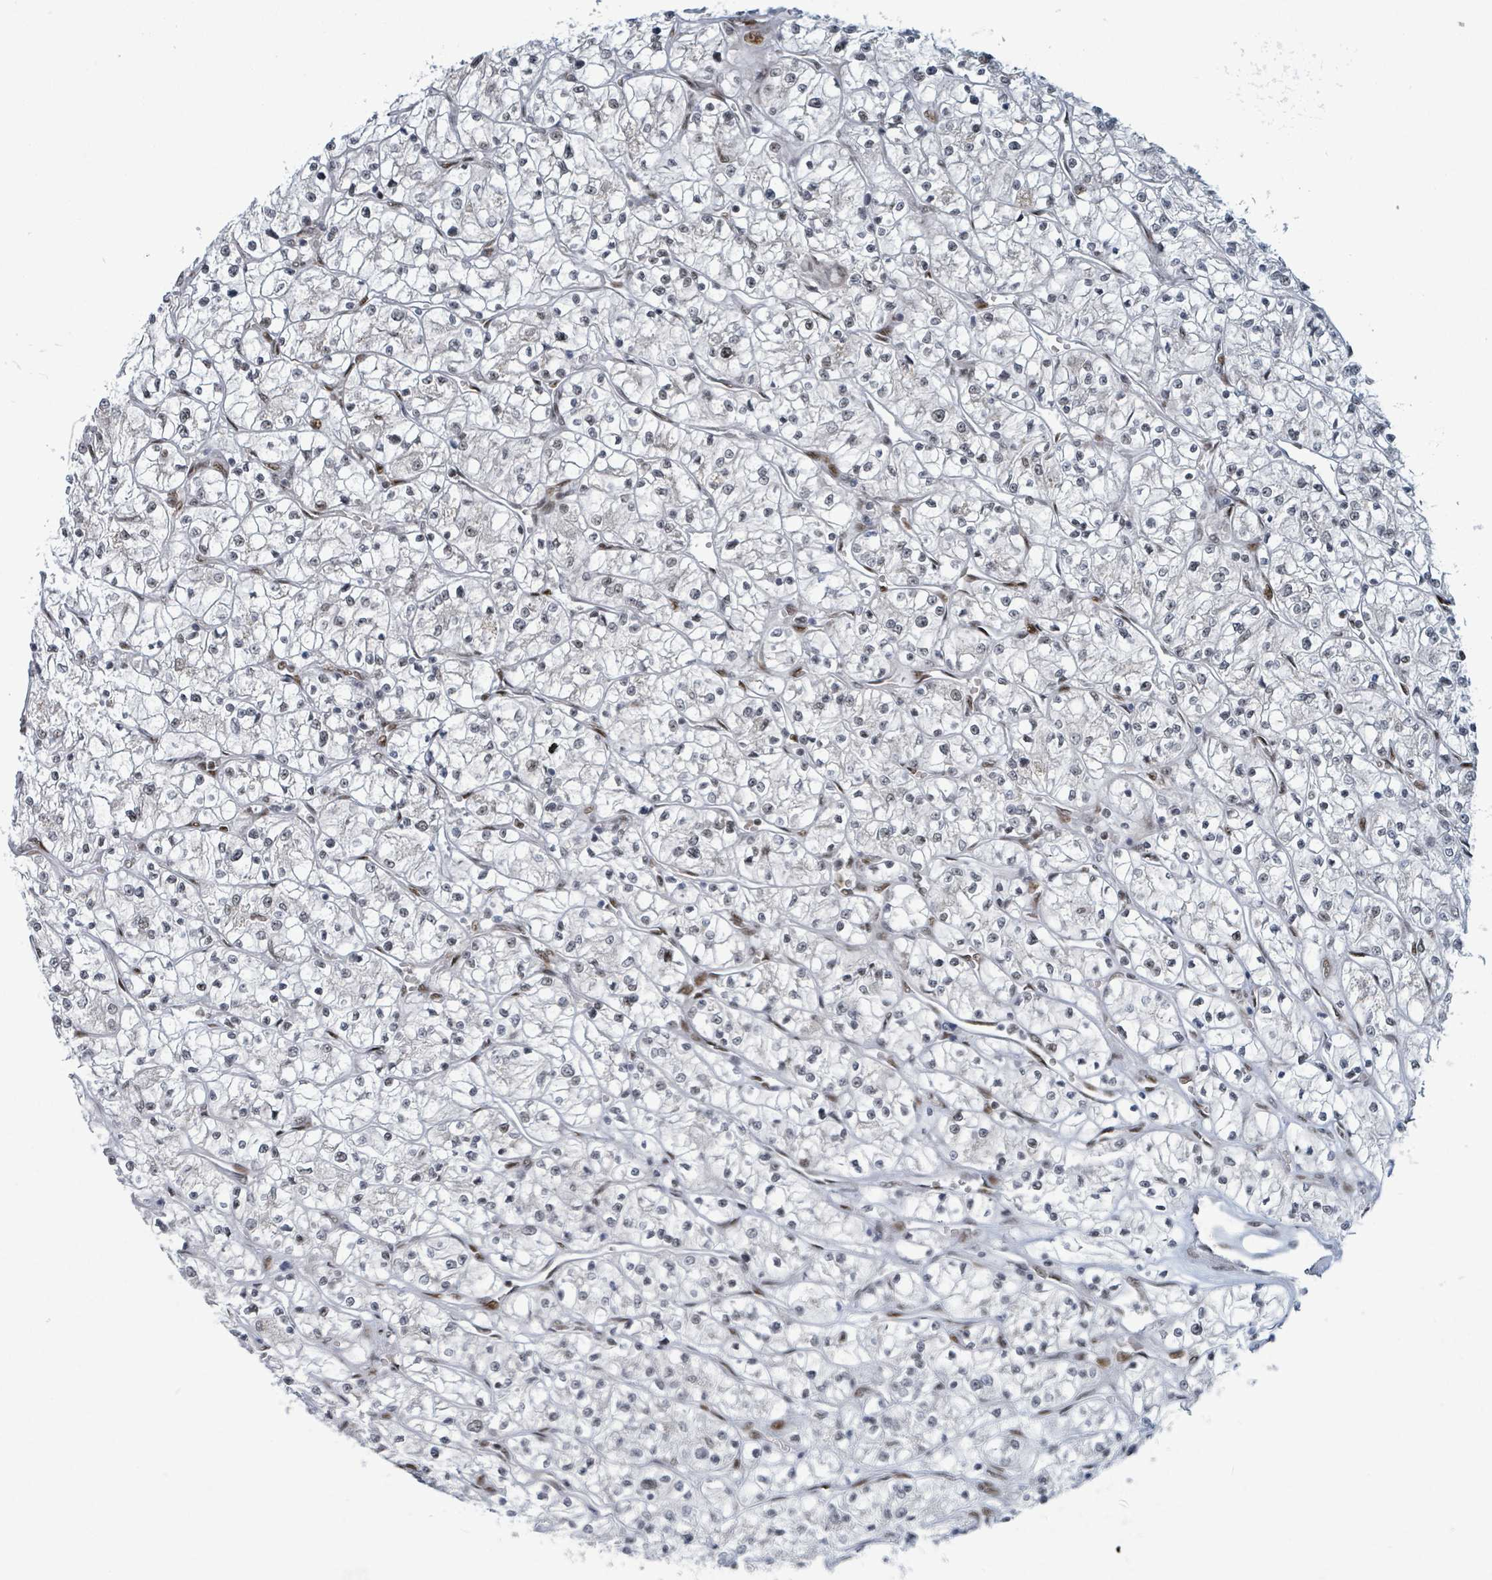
{"staining": {"intensity": "weak", "quantity": "<25%", "location": "nuclear"}, "tissue": "renal cancer", "cell_type": "Tumor cells", "image_type": "cancer", "snomed": [{"axis": "morphology", "description": "Adenocarcinoma, NOS"}, {"axis": "topography", "description": "Kidney"}], "caption": "This is an immunohistochemistry micrograph of human adenocarcinoma (renal). There is no expression in tumor cells.", "gene": "KLF3", "patient": {"sex": "female", "age": 64}}